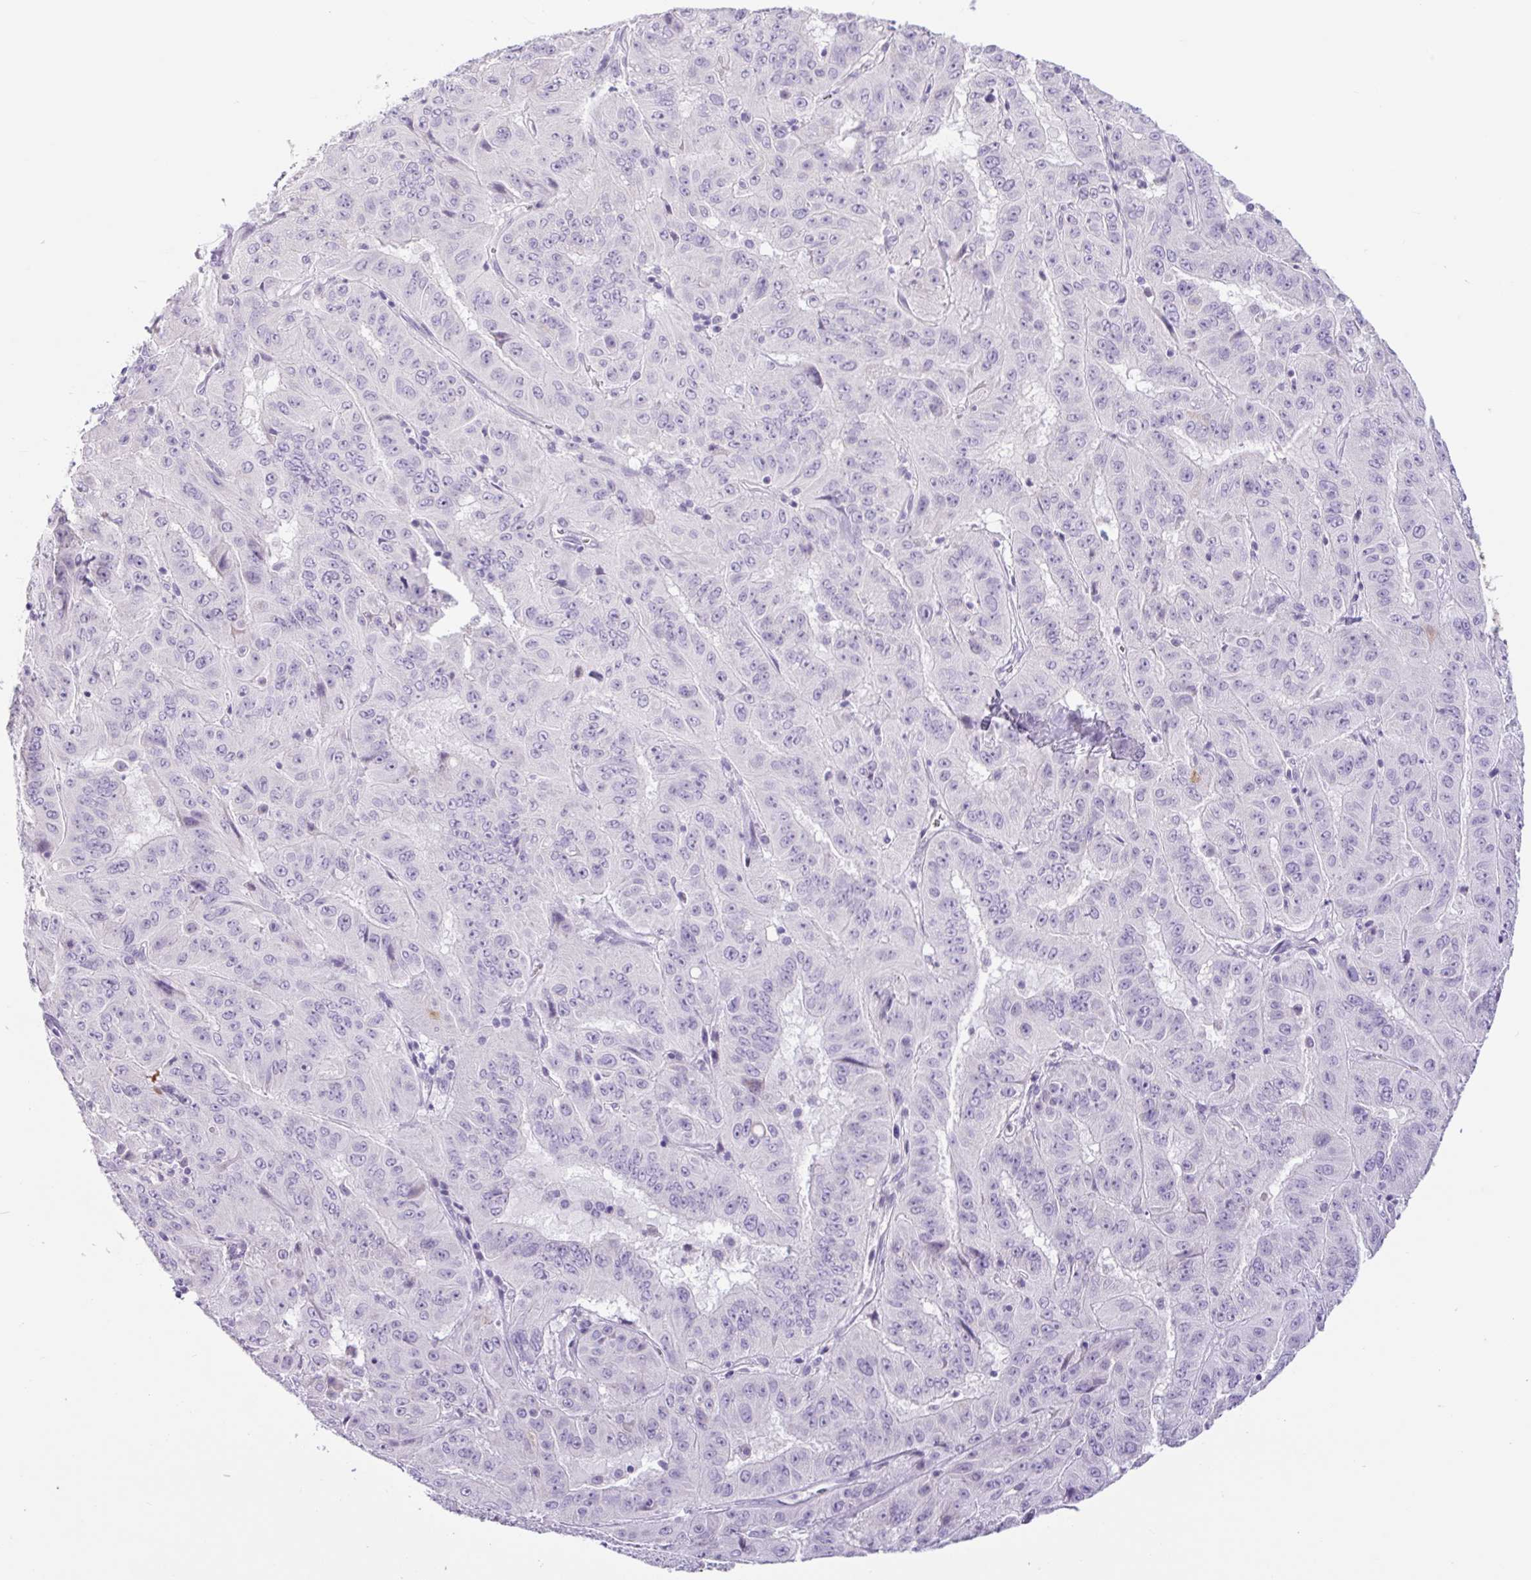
{"staining": {"intensity": "negative", "quantity": "none", "location": "none"}, "tissue": "pancreatic cancer", "cell_type": "Tumor cells", "image_type": "cancer", "snomed": [{"axis": "morphology", "description": "Adenocarcinoma, NOS"}, {"axis": "topography", "description": "Pancreas"}], "caption": "Tumor cells are negative for brown protein staining in pancreatic cancer.", "gene": "CTSE", "patient": {"sex": "male", "age": 63}}